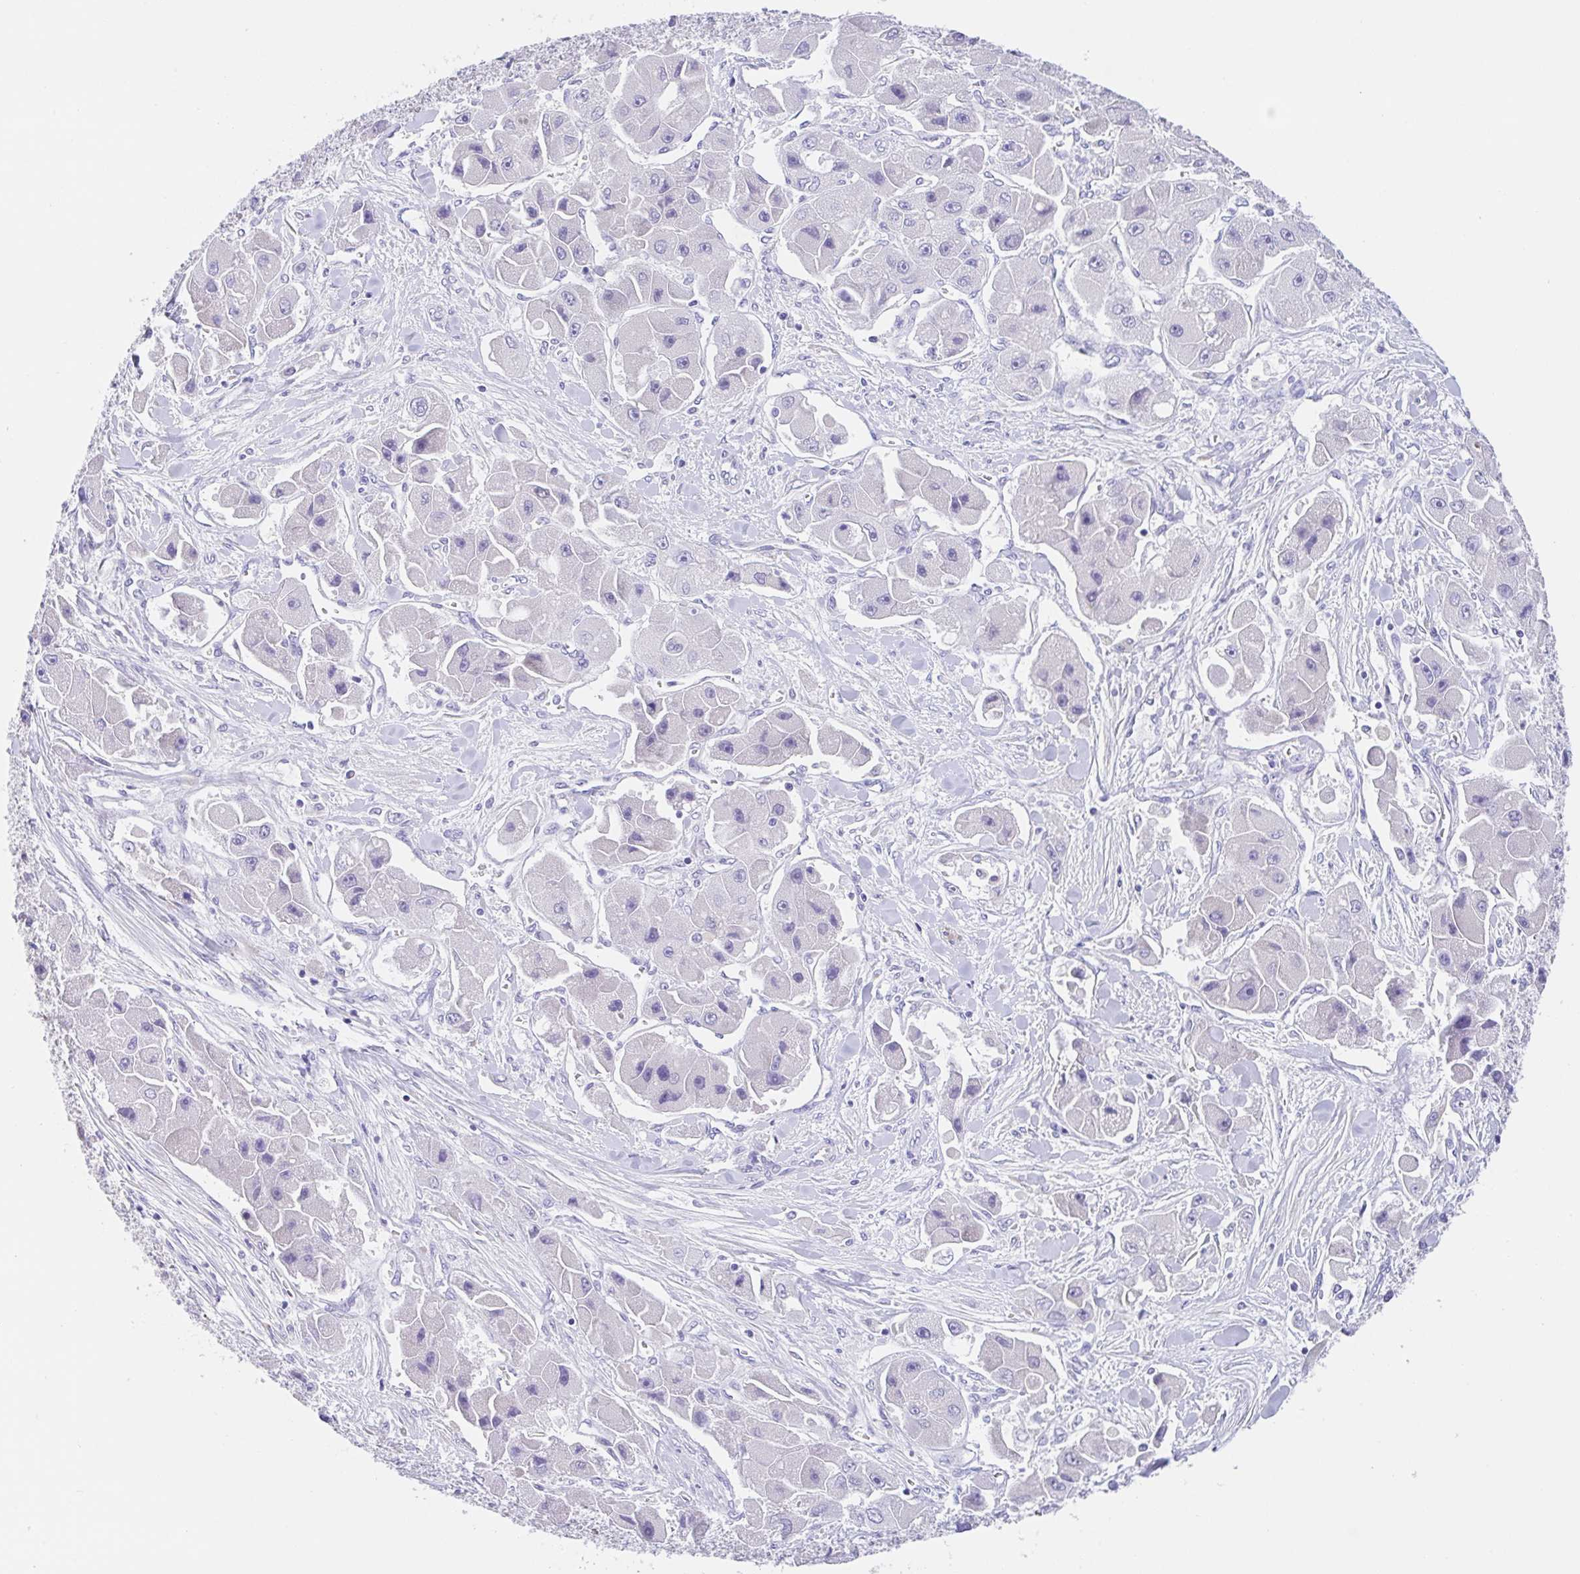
{"staining": {"intensity": "negative", "quantity": "none", "location": "none"}, "tissue": "liver cancer", "cell_type": "Tumor cells", "image_type": "cancer", "snomed": [{"axis": "morphology", "description": "Carcinoma, Hepatocellular, NOS"}, {"axis": "topography", "description": "Liver"}], "caption": "An image of human liver cancer is negative for staining in tumor cells.", "gene": "SCG3", "patient": {"sex": "male", "age": 24}}